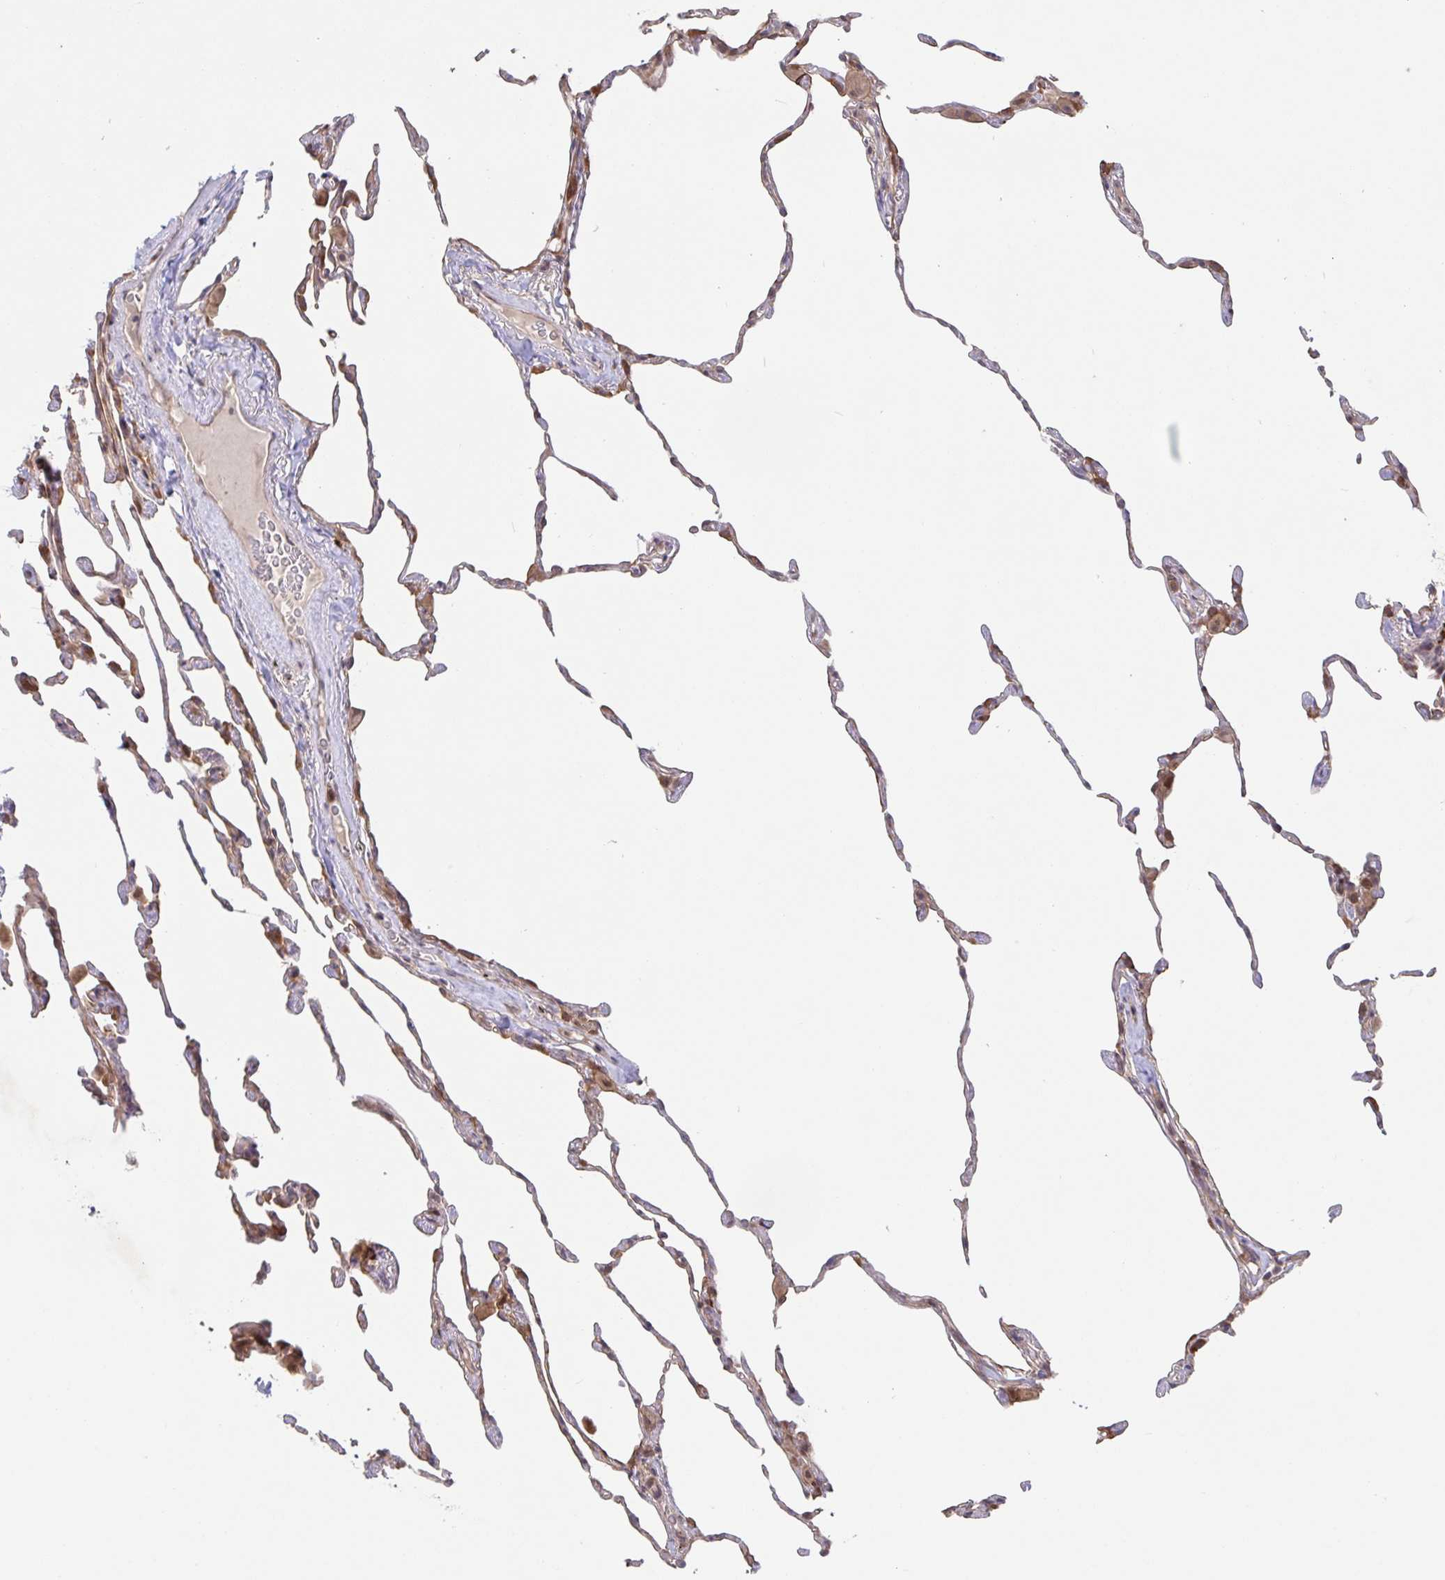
{"staining": {"intensity": "weak", "quantity": "25%-75%", "location": "cytoplasmic/membranous"}, "tissue": "lung", "cell_type": "Alveolar cells", "image_type": "normal", "snomed": [{"axis": "morphology", "description": "Normal tissue, NOS"}, {"axis": "topography", "description": "Lung"}], "caption": "Lung stained with a protein marker exhibits weak staining in alveolar cells.", "gene": "AACS", "patient": {"sex": "female", "age": 57}}